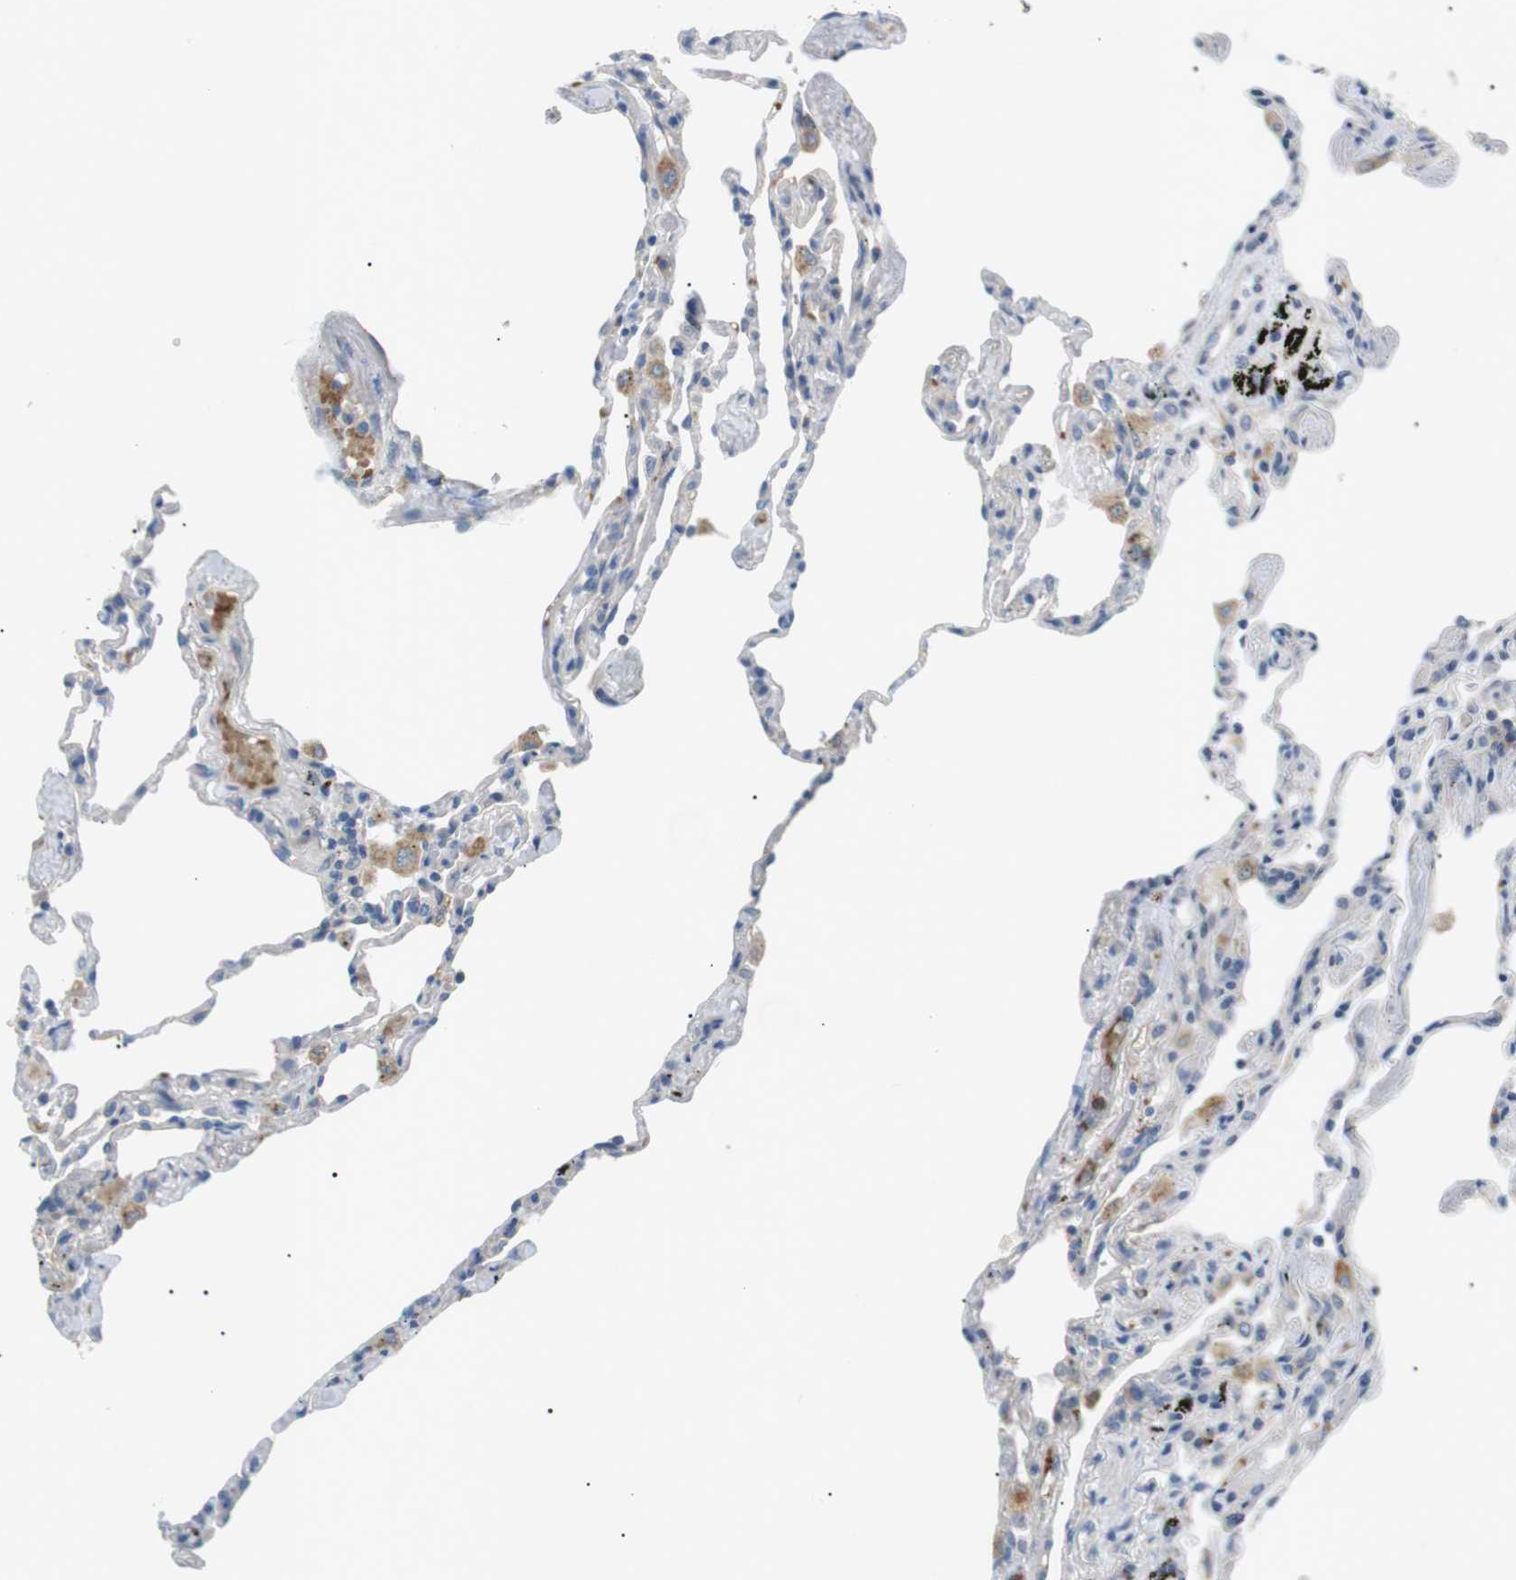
{"staining": {"intensity": "negative", "quantity": "none", "location": "none"}, "tissue": "lung", "cell_type": "Alveolar cells", "image_type": "normal", "snomed": [{"axis": "morphology", "description": "Normal tissue, NOS"}, {"axis": "topography", "description": "Lung"}], "caption": "Immunohistochemistry (IHC) micrograph of benign lung: lung stained with DAB (3,3'-diaminobenzidine) demonstrates no significant protein expression in alveolar cells.", "gene": "B4GALNT2", "patient": {"sex": "male", "age": 59}}